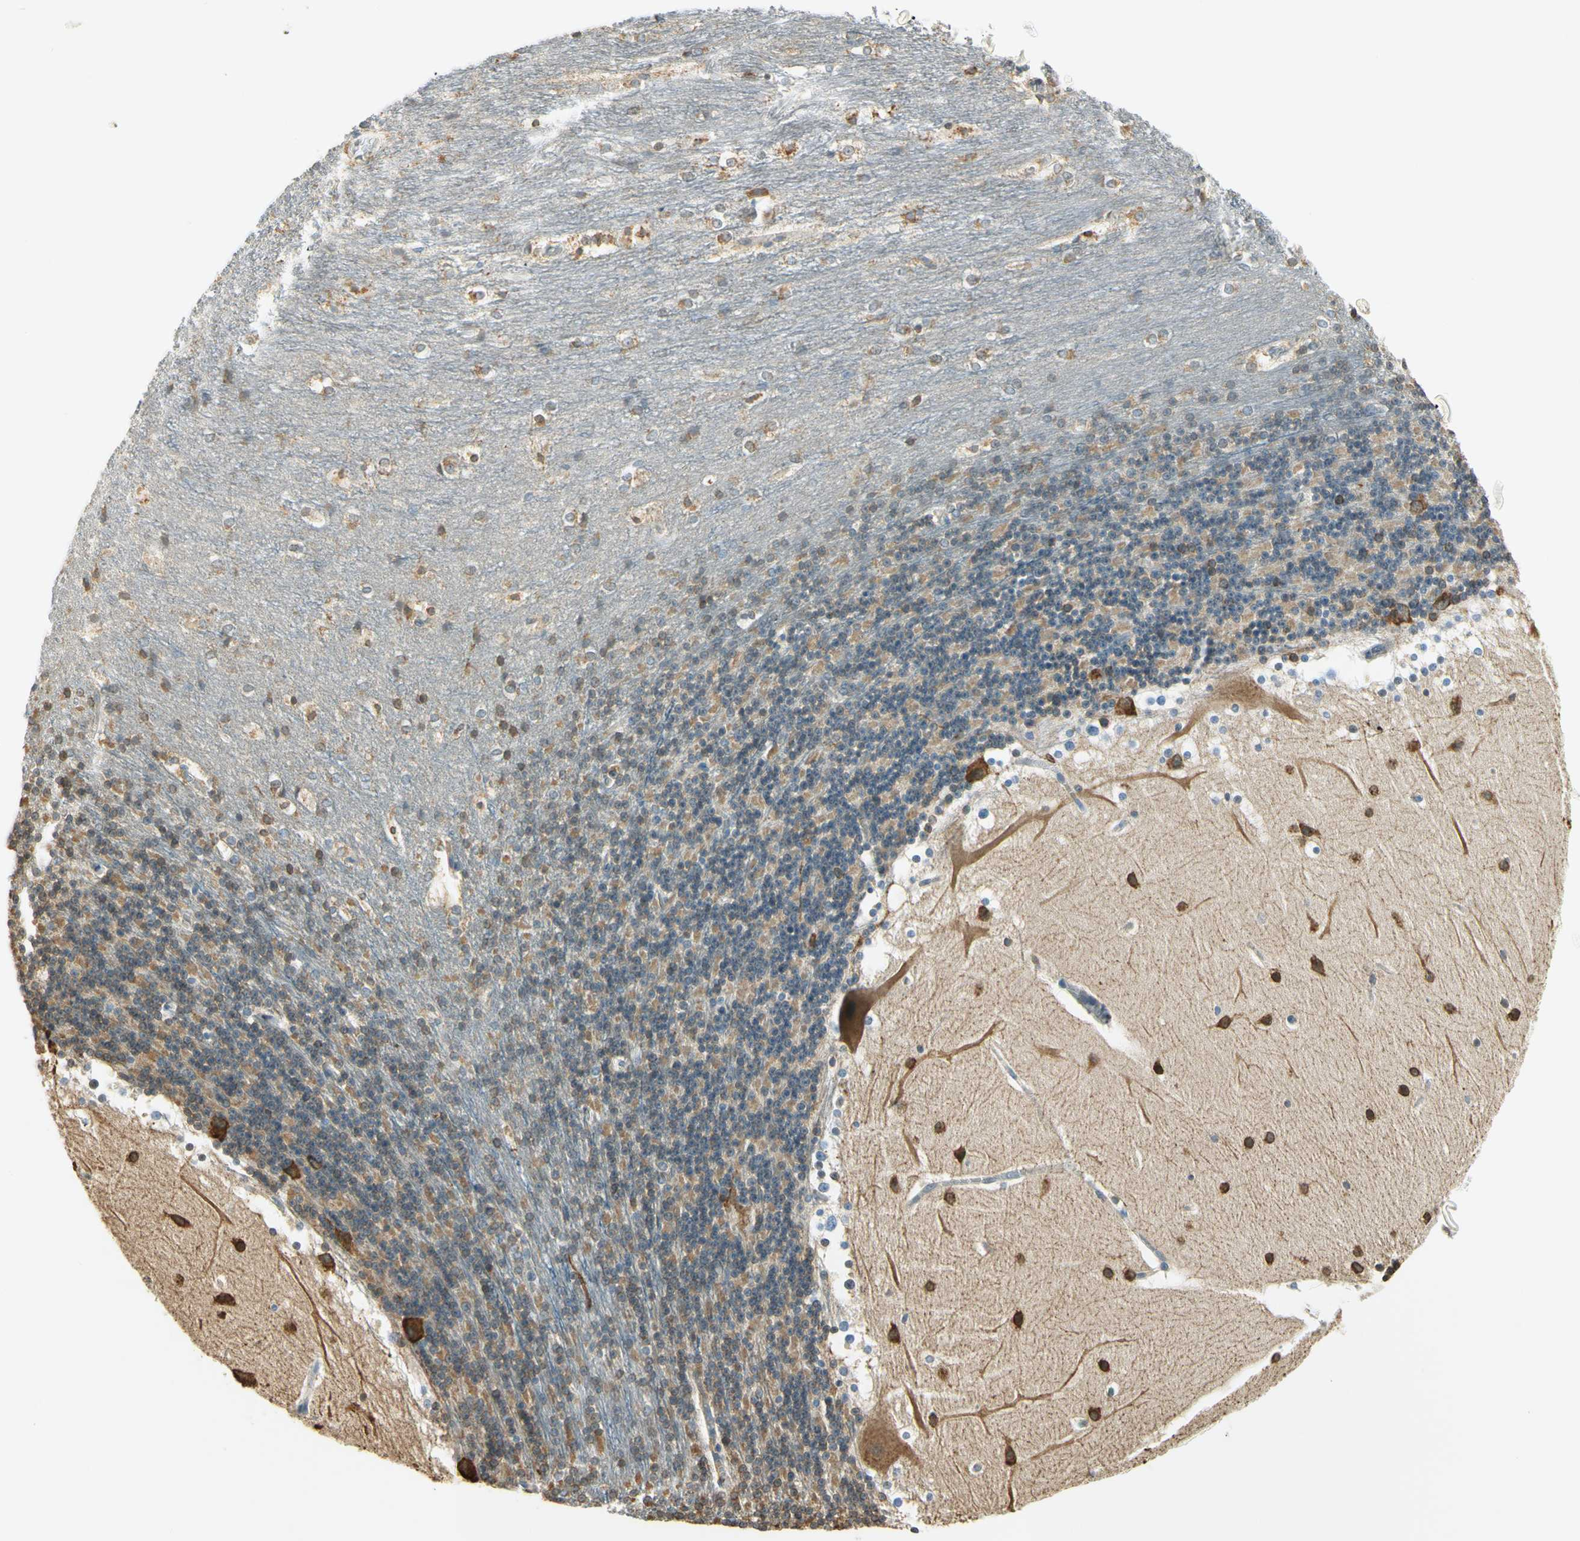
{"staining": {"intensity": "moderate", "quantity": ">75%", "location": "cytoplasmic/membranous"}, "tissue": "cerebellum", "cell_type": "Cells in granular layer", "image_type": "normal", "snomed": [{"axis": "morphology", "description": "Normal tissue, NOS"}, {"axis": "topography", "description": "Cerebellum"}], "caption": "Moderate cytoplasmic/membranous protein expression is appreciated in approximately >75% of cells in granular layer in cerebellum. (Stains: DAB (3,3'-diaminobenzidine) in brown, nuclei in blue, Microscopy: brightfield microscopy at high magnification).", "gene": "IGDCC4", "patient": {"sex": "female", "age": 19}}